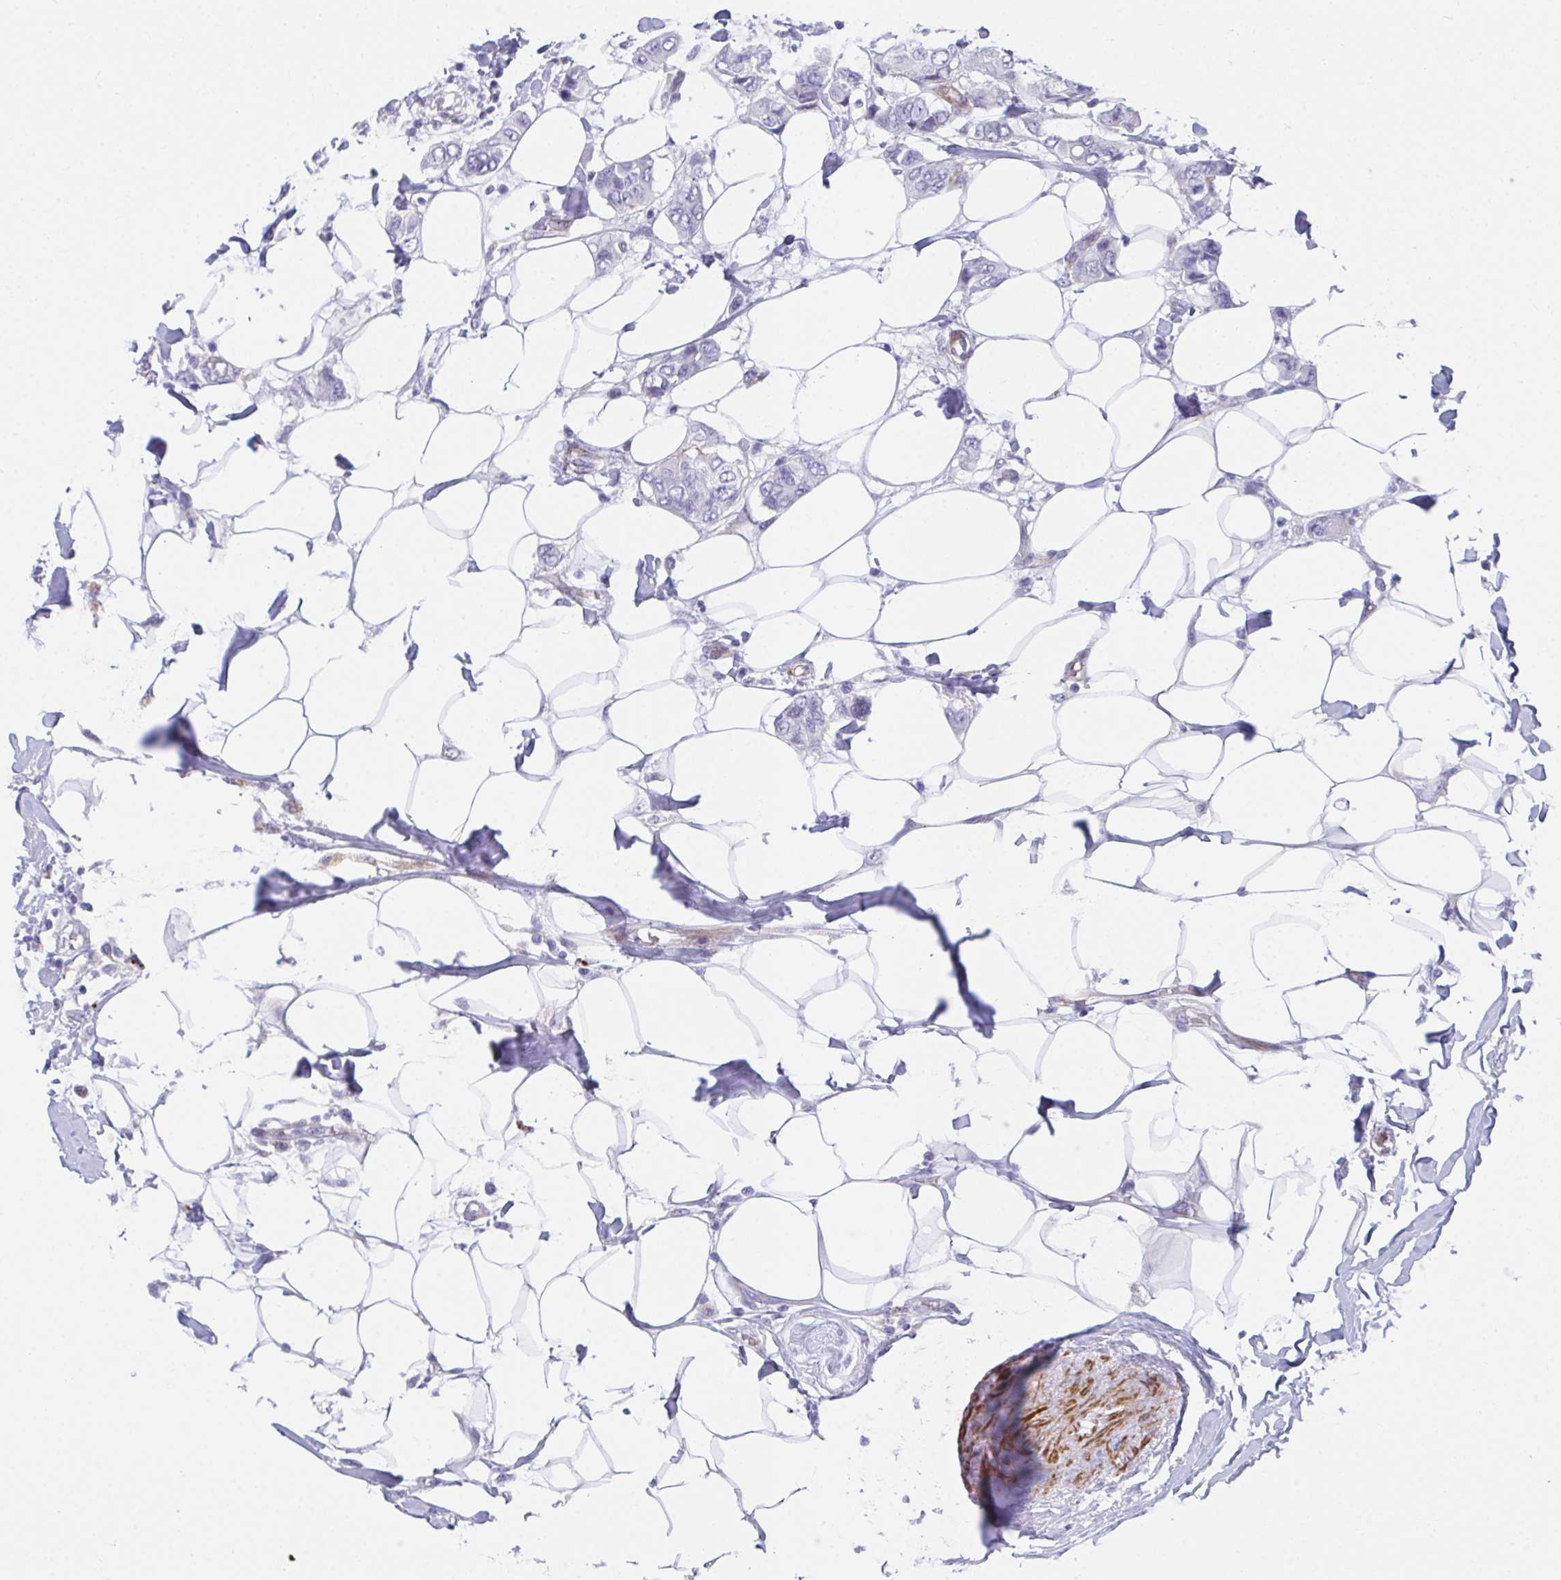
{"staining": {"intensity": "negative", "quantity": "none", "location": "none"}, "tissue": "breast cancer", "cell_type": "Tumor cells", "image_type": "cancer", "snomed": [{"axis": "morphology", "description": "Lobular carcinoma"}, {"axis": "topography", "description": "Breast"}], "caption": "Immunohistochemistry (IHC) photomicrograph of neoplastic tissue: lobular carcinoma (breast) stained with DAB displays no significant protein positivity in tumor cells.", "gene": "CSTB", "patient": {"sex": "female", "age": 51}}